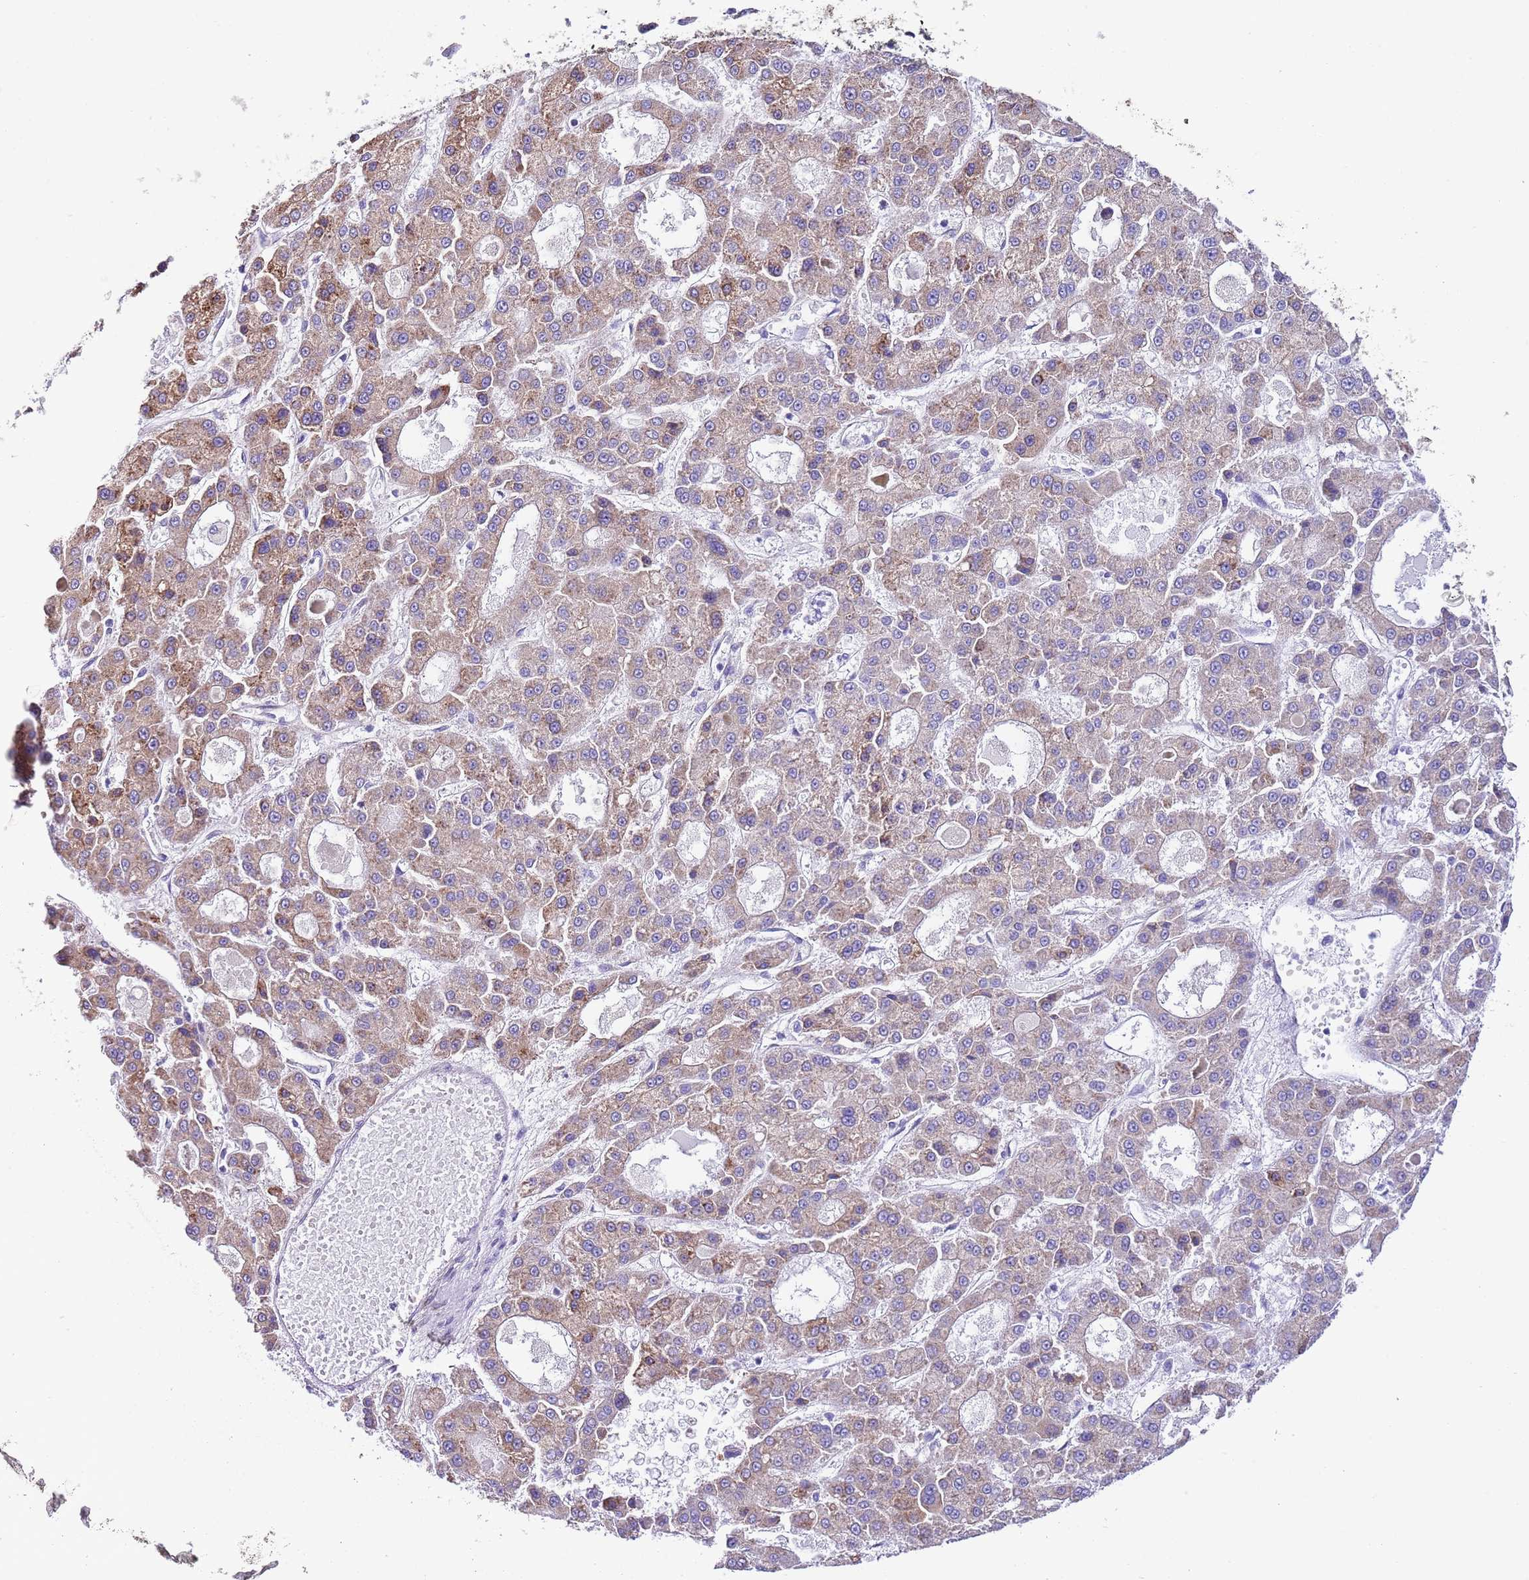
{"staining": {"intensity": "weak", "quantity": "25%-75%", "location": "cytoplasmic/membranous"}, "tissue": "liver cancer", "cell_type": "Tumor cells", "image_type": "cancer", "snomed": [{"axis": "morphology", "description": "Carcinoma, Hepatocellular, NOS"}, {"axis": "topography", "description": "Liver"}], "caption": "The histopathology image displays staining of liver cancer, revealing weak cytoplasmic/membranous protein positivity (brown color) within tumor cells.", "gene": "RPS10", "patient": {"sex": "male", "age": 70}}